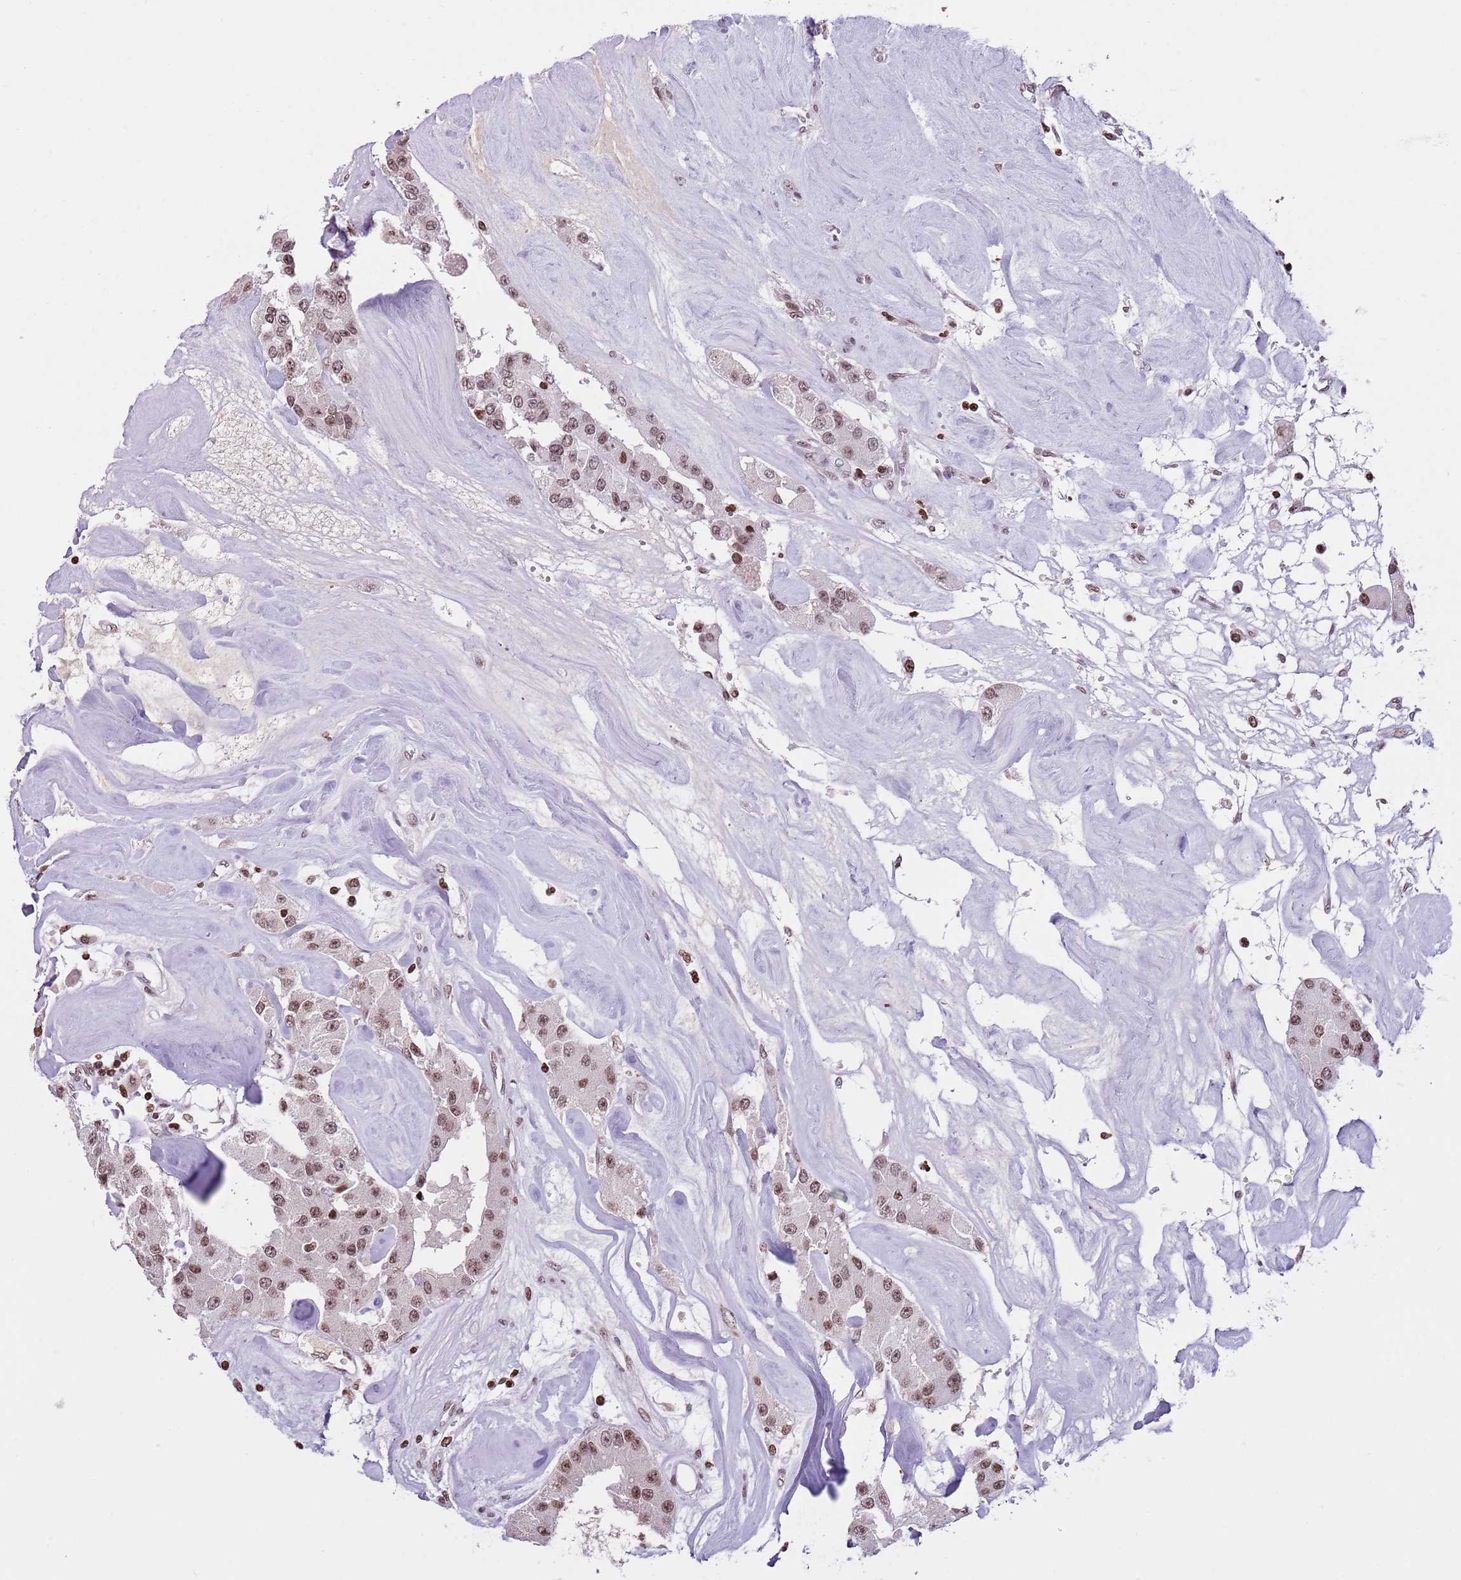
{"staining": {"intensity": "moderate", "quantity": ">75%", "location": "nuclear"}, "tissue": "carcinoid", "cell_type": "Tumor cells", "image_type": "cancer", "snomed": [{"axis": "morphology", "description": "Carcinoid, malignant, NOS"}, {"axis": "topography", "description": "Pancreas"}], "caption": "Approximately >75% of tumor cells in human carcinoid reveal moderate nuclear protein staining as visualized by brown immunohistochemical staining.", "gene": "KPNA3", "patient": {"sex": "male", "age": 41}}